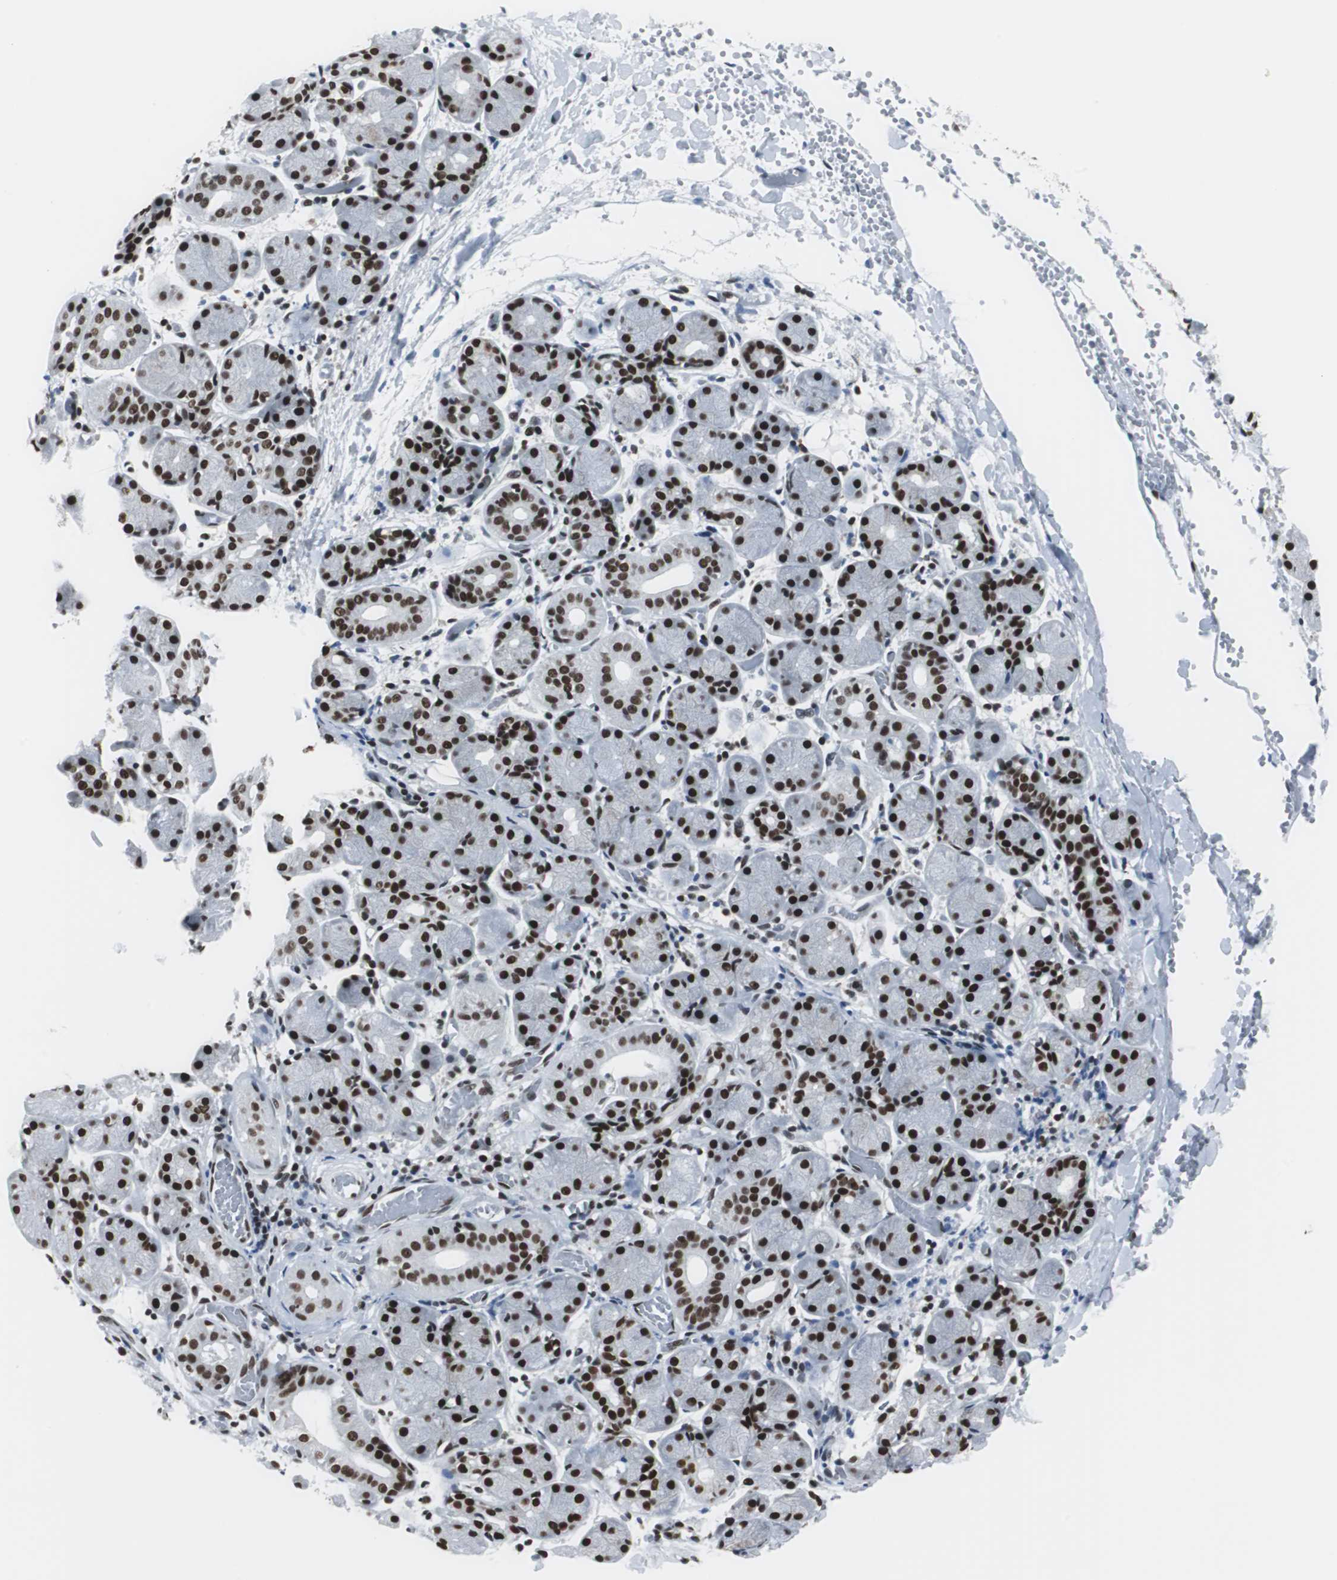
{"staining": {"intensity": "strong", "quantity": ">75%", "location": "nuclear"}, "tissue": "salivary gland", "cell_type": "Glandular cells", "image_type": "normal", "snomed": [{"axis": "morphology", "description": "Normal tissue, NOS"}, {"axis": "topography", "description": "Salivary gland"}], "caption": "The immunohistochemical stain labels strong nuclear expression in glandular cells of unremarkable salivary gland.", "gene": "XRCC1", "patient": {"sex": "female", "age": 24}}